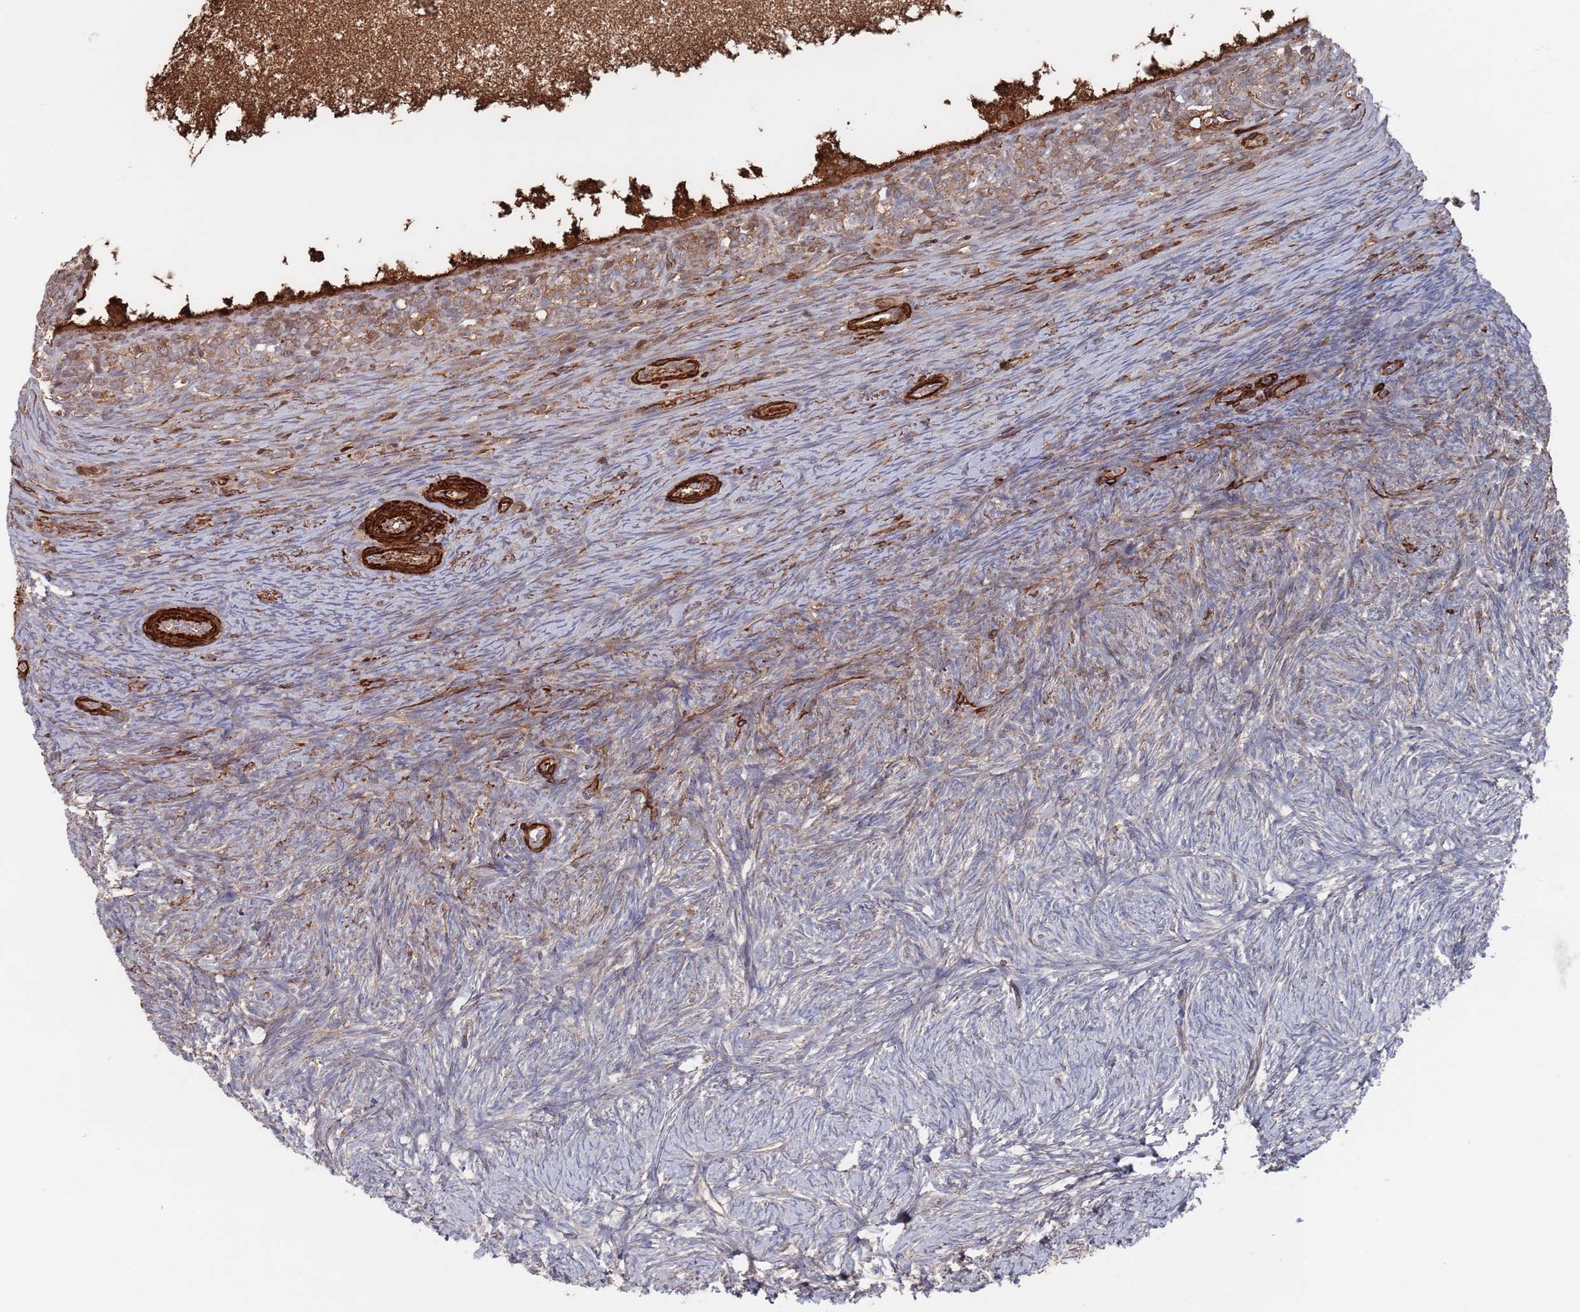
{"staining": {"intensity": "moderate", "quantity": ">75%", "location": "cytoplasmic/membranous"}, "tissue": "ovary", "cell_type": "Follicle cells", "image_type": "normal", "snomed": [{"axis": "morphology", "description": "Normal tissue, NOS"}, {"axis": "topography", "description": "Ovary"}], "caption": "Moderate cytoplasmic/membranous protein positivity is seen in about >75% of follicle cells in ovary. Ihc stains the protein in brown and the nuclei are stained blue.", "gene": "PLEKHA4", "patient": {"sex": "female", "age": 39}}